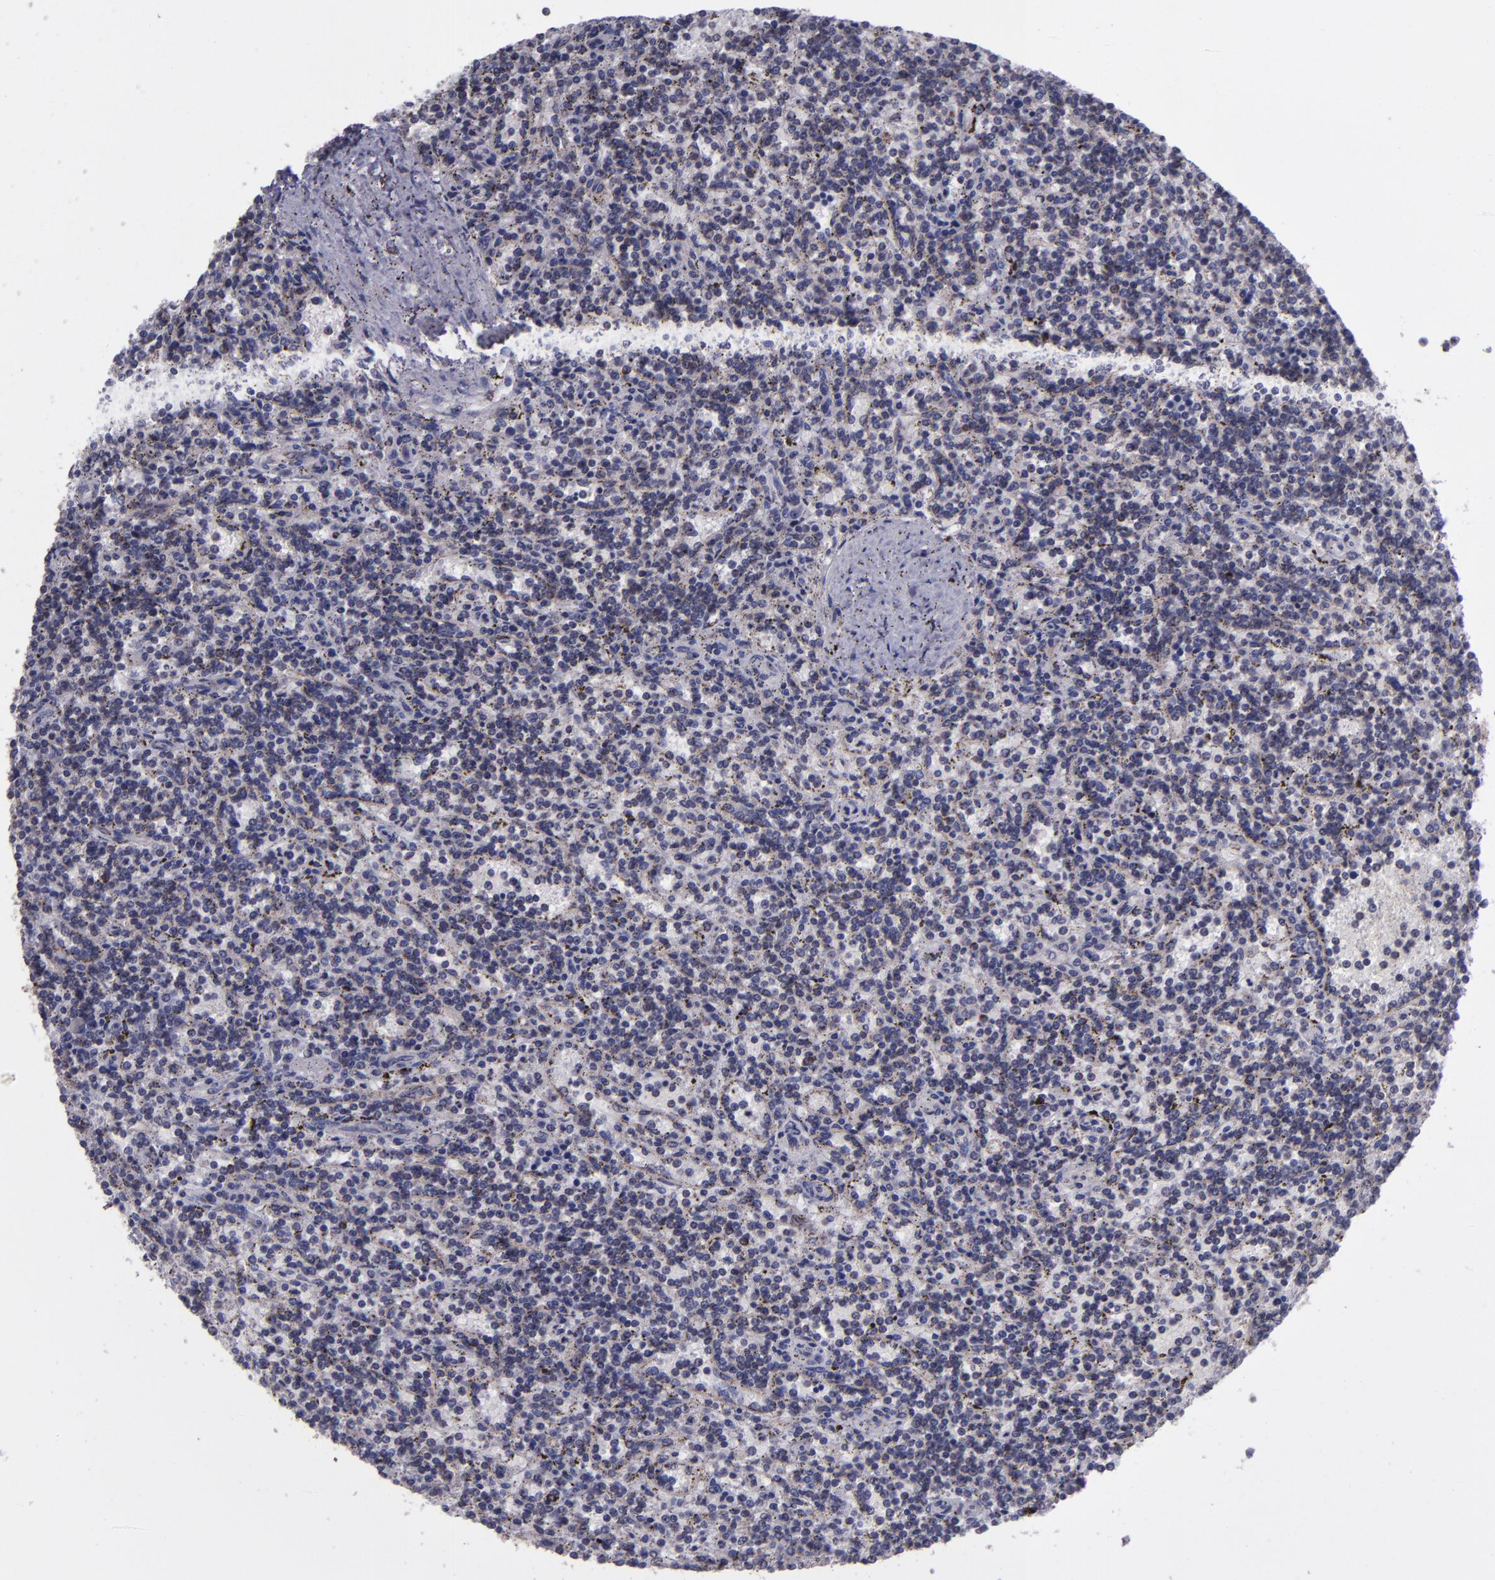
{"staining": {"intensity": "moderate", "quantity": "<25%", "location": "cytoplasmic/membranous"}, "tissue": "lymphoma", "cell_type": "Tumor cells", "image_type": "cancer", "snomed": [{"axis": "morphology", "description": "Malignant lymphoma, non-Hodgkin's type, Low grade"}, {"axis": "topography", "description": "Spleen"}], "caption": "Tumor cells show low levels of moderate cytoplasmic/membranous expression in approximately <25% of cells in malignant lymphoma, non-Hodgkin's type (low-grade). The protein of interest is stained brown, and the nuclei are stained in blue (DAB (3,3'-diaminobenzidine) IHC with brightfield microscopy, high magnification).", "gene": "LONP1", "patient": {"sex": "male", "age": 73}}